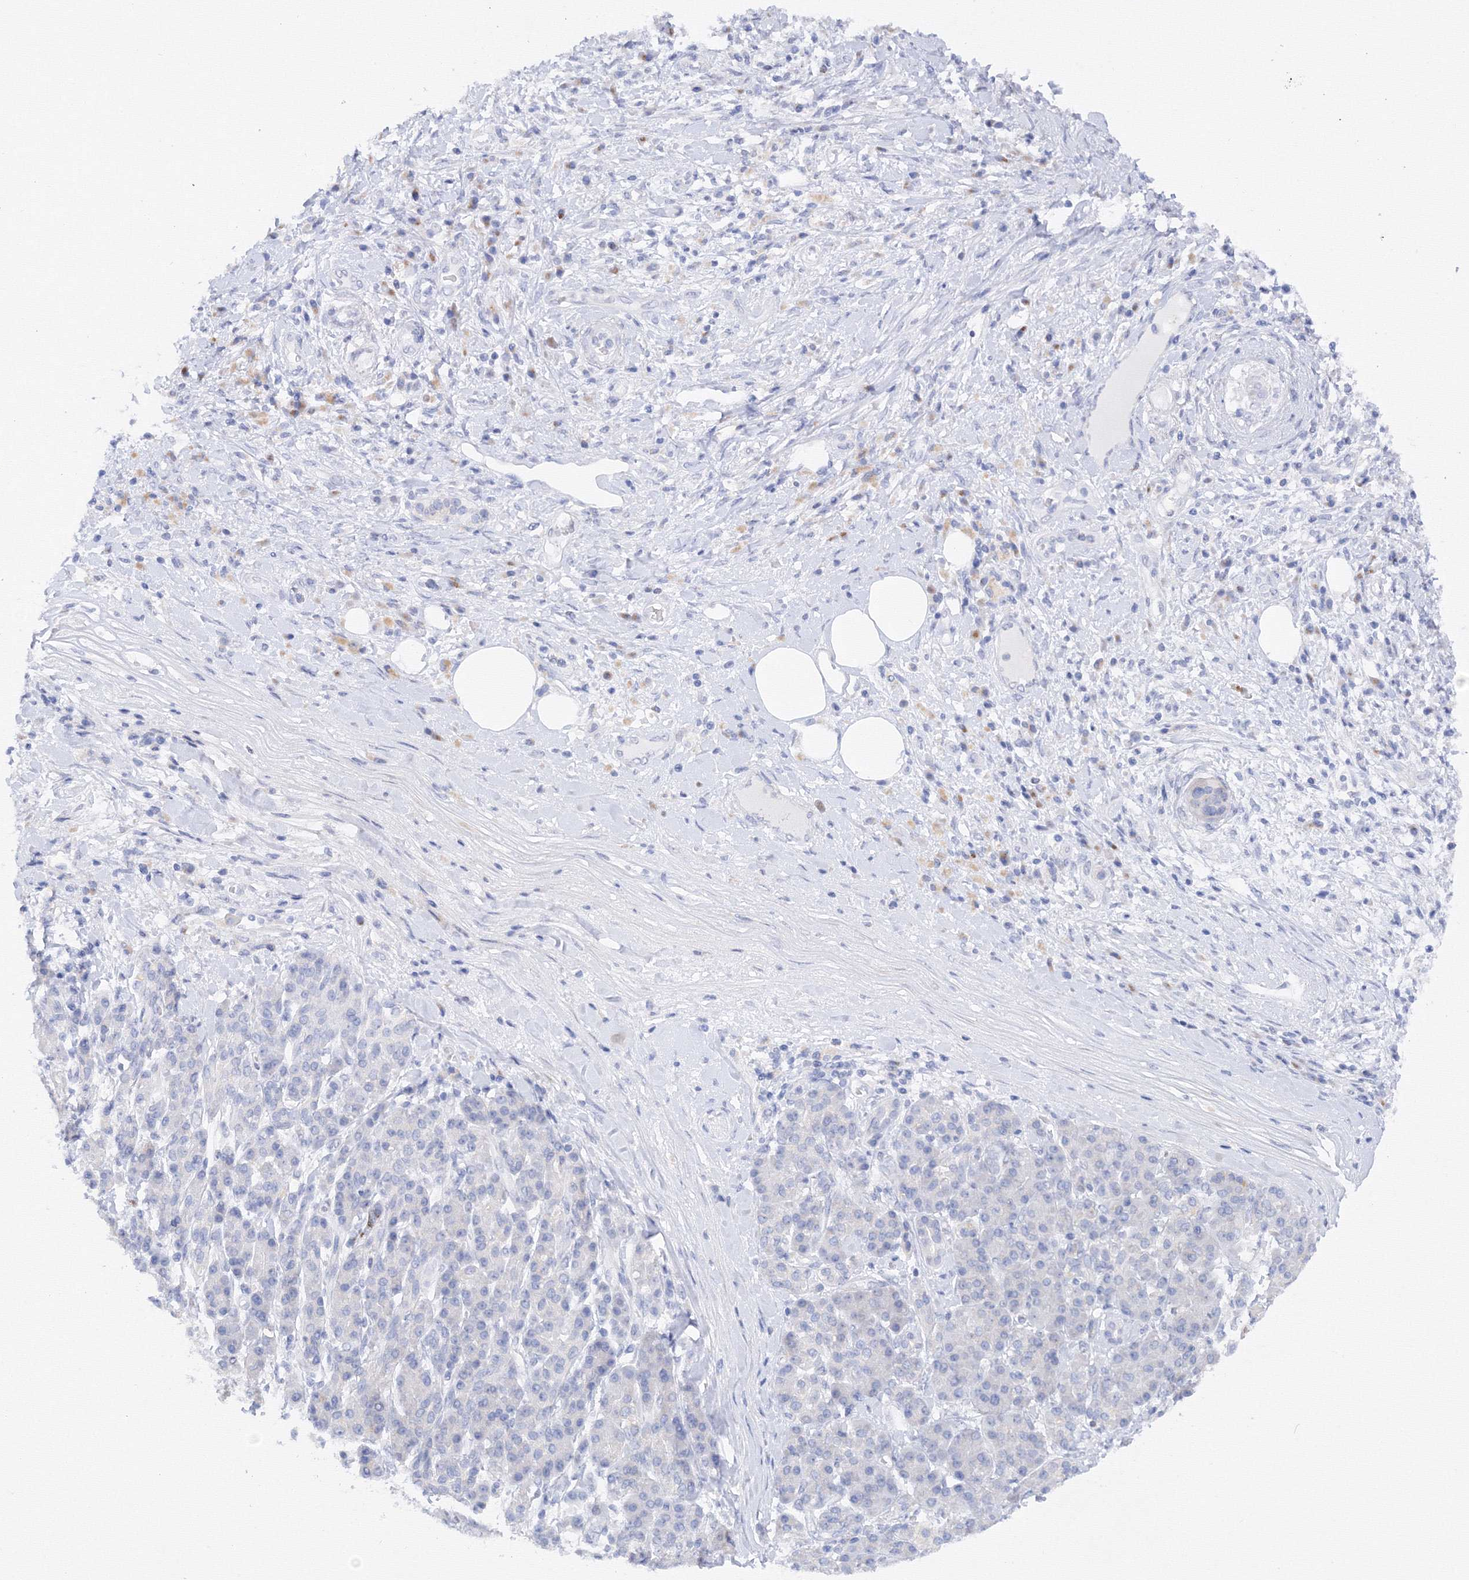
{"staining": {"intensity": "negative", "quantity": "none", "location": "none"}, "tissue": "pancreatic cancer", "cell_type": "Tumor cells", "image_type": "cancer", "snomed": [{"axis": "morphology", "description": "Adenocarcinoma, NOS"}, {"axis": "topography", "description": "Pancreas"}], "caption": "Image shows no significant protein expression in tumor cells of pancreatic cancer.", "gene": "TAMM41", "patient": {"sex": "female", "age": 56}}